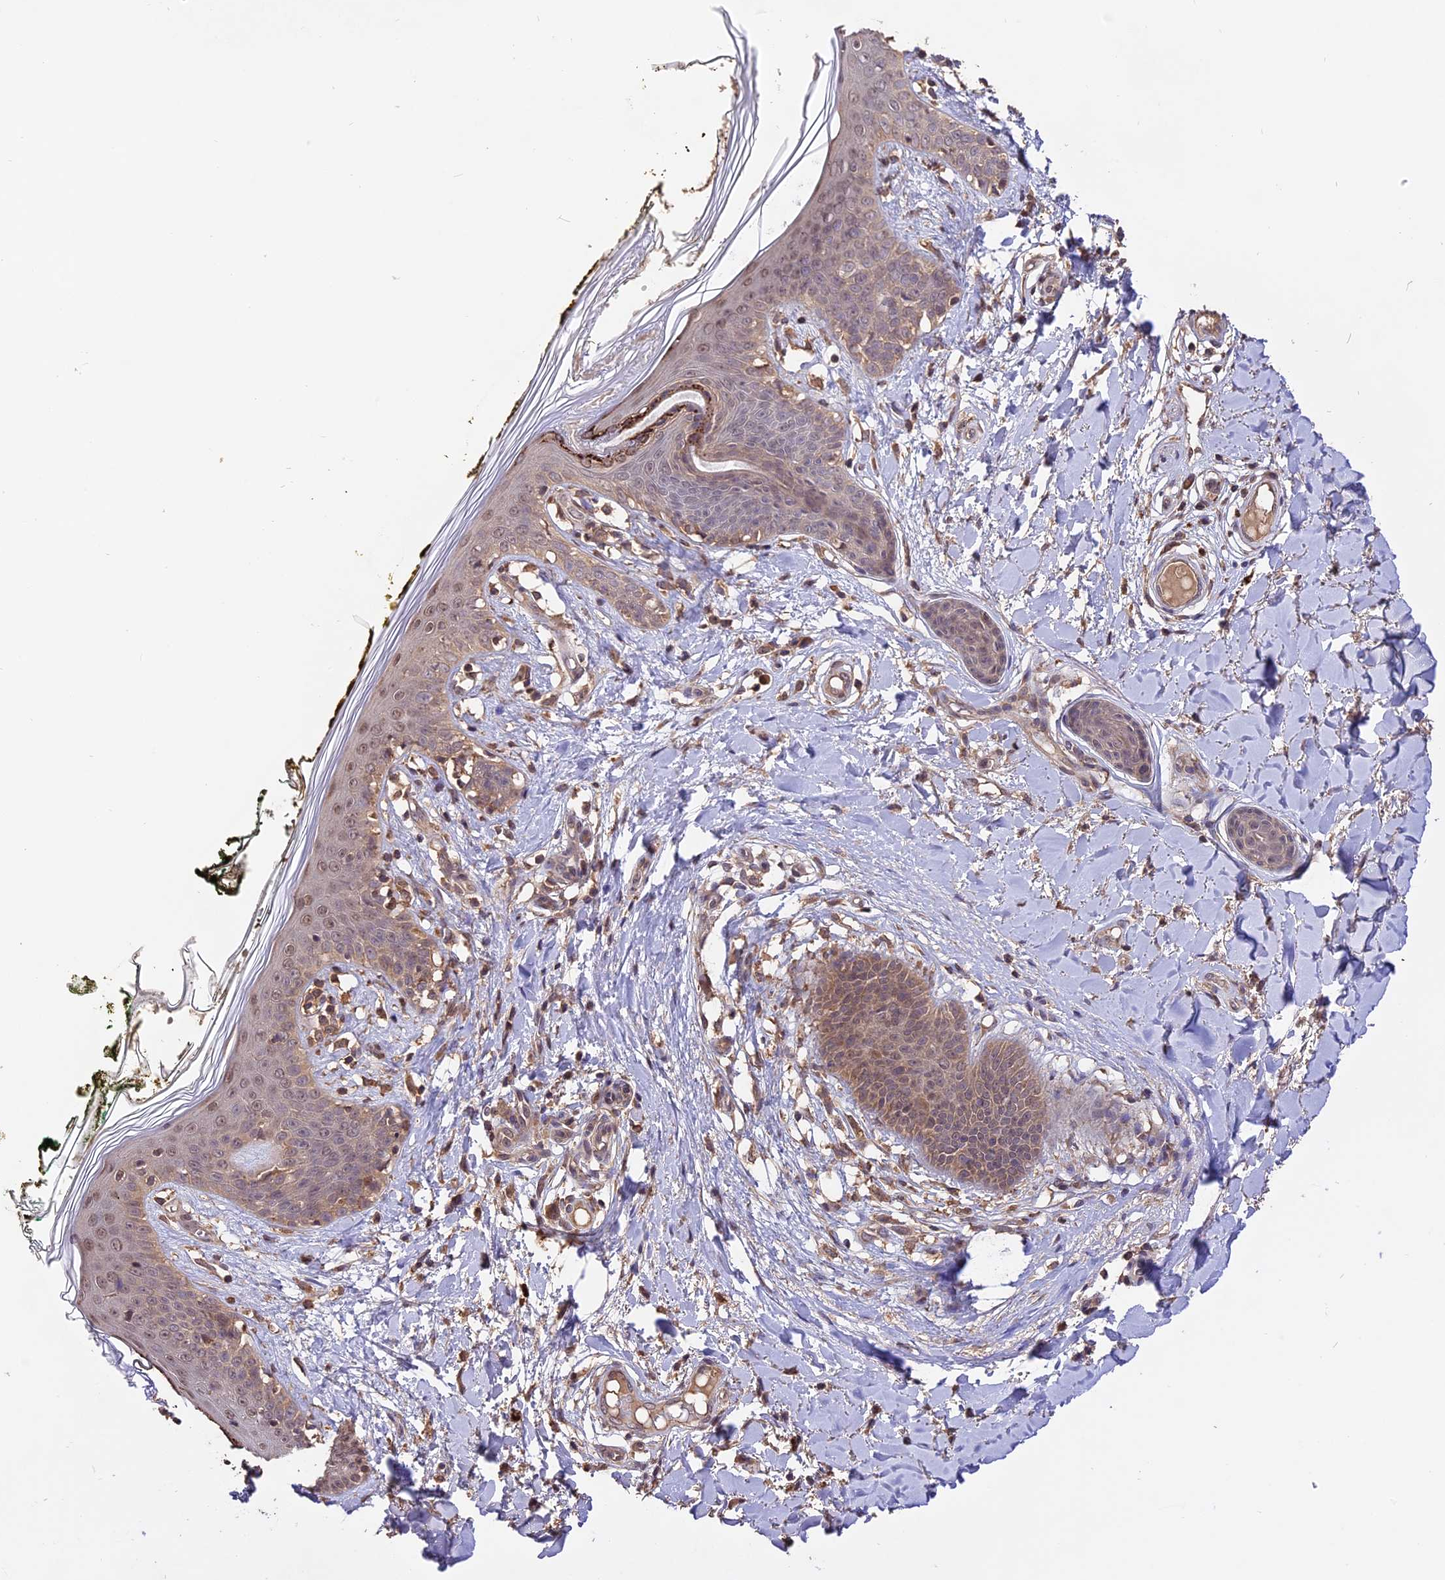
{"staining": {"intensity": "moderate", "quantity": ">75%", "location": "cytoplasmic/membranous,nuclear"}, "tissue": "skin", "cell_type": "Fibroblasts", "image_type": "normal", "snomed": [{"axis": "morphology", "description": "Normal tissue, NOS"}, {"axis": "topography", "description": "Skin"}], "caption": "A micrograph showing moderate cytoplasmic/membranous,nuclear positivity in about >75% of fibroblasts in normal skin, as visualized by brown immunohistochemical staining.", "gene": "TRMT1", "patient": {"sex": "female", "age": 34}}